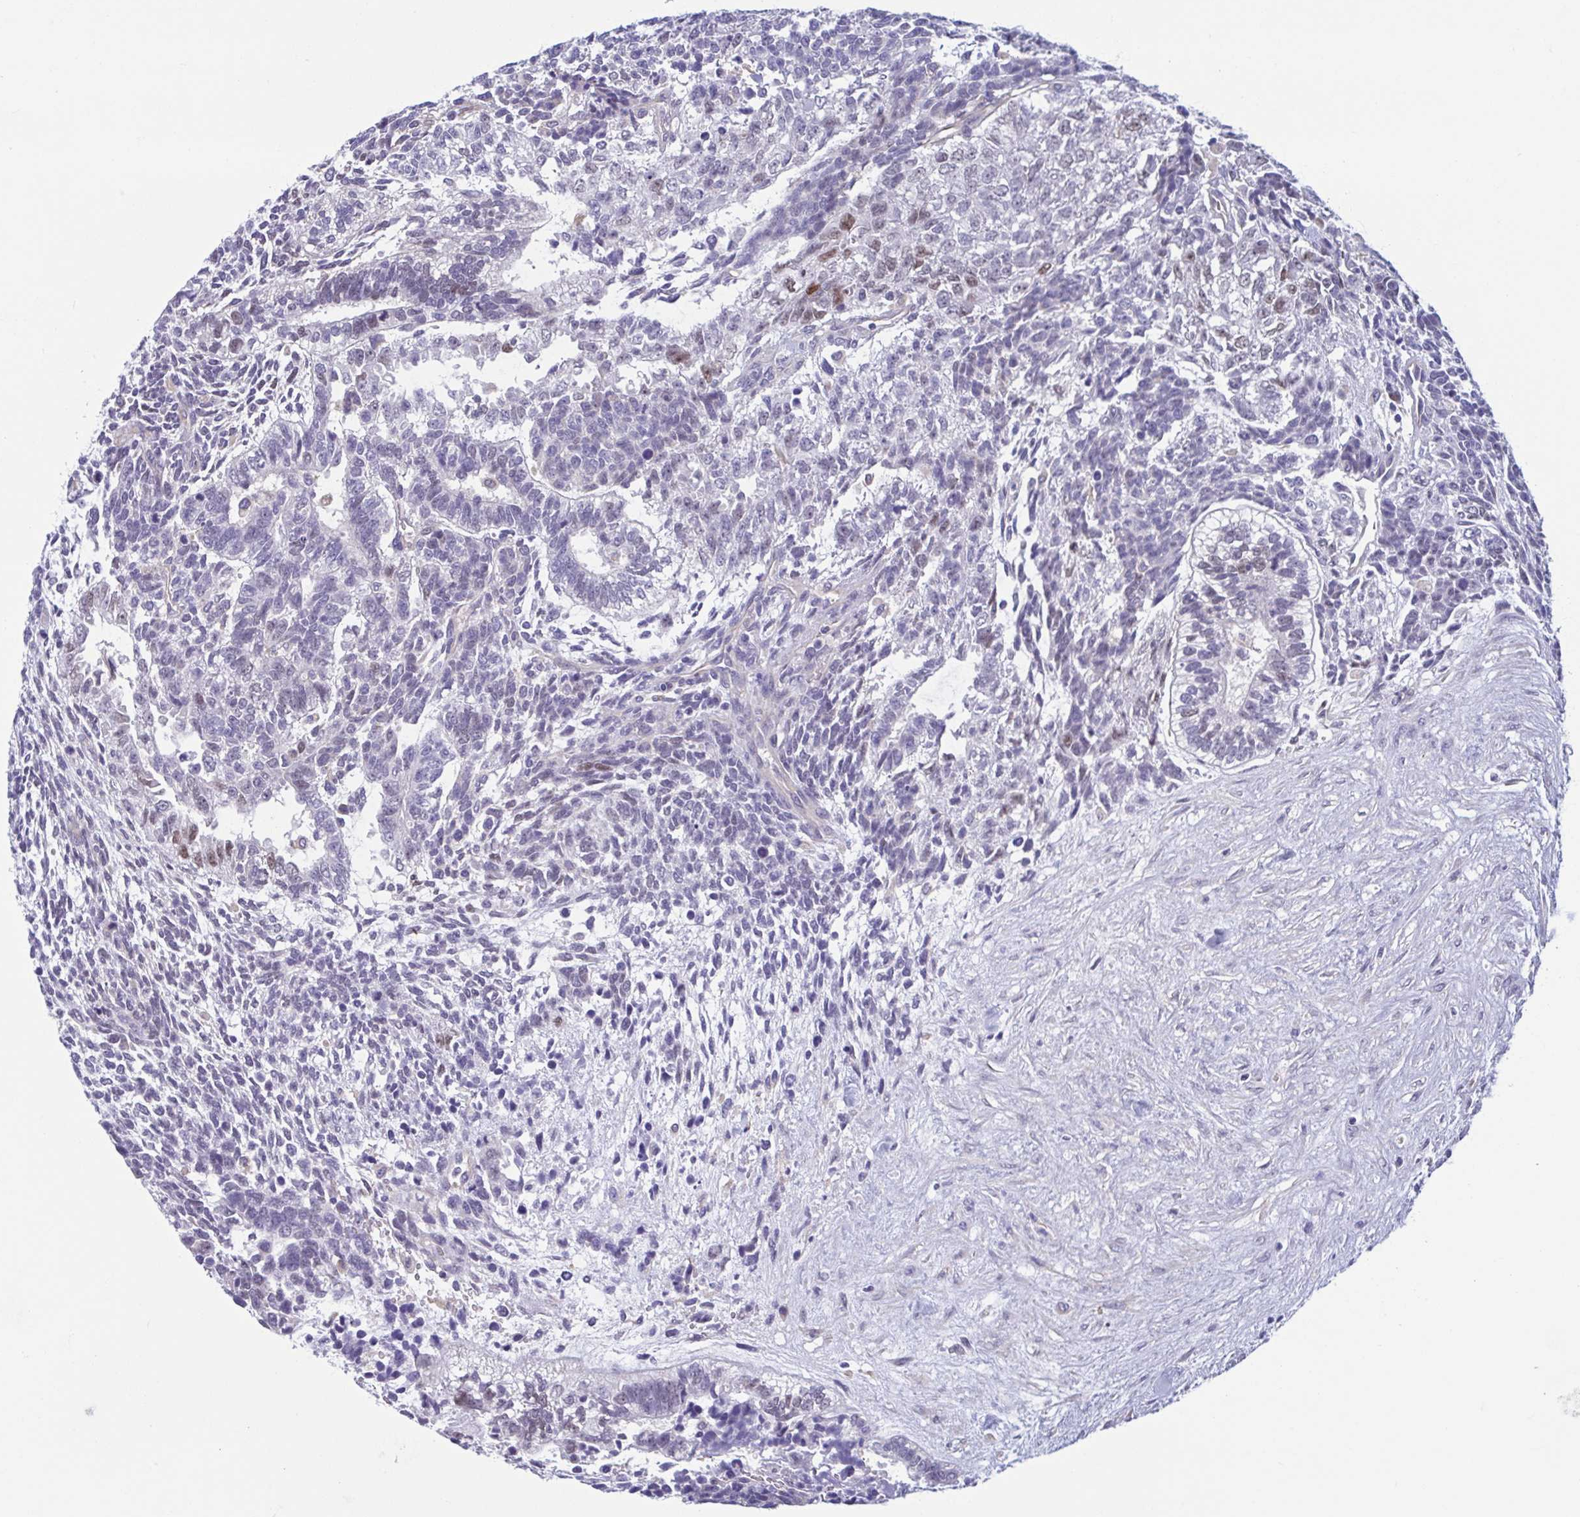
{"staining": {"intensity": "moderate", "quantity": "<25%", "location": "nuclear"}, "tissue": "testis cancer", "cell_type": "Tumor cells", "image_type": "cancer", "snomed": [{"axis": "morphology", "description": "Carcinoma, Embryonal, NOS"}, {"axis": "topography", "description": "Testis"}], "caption": "DAB immunohistochemical staining of embryonal carcinoma (testis) reveals moderate nuclear protein staining in about <25% of tumor cells.", "gene": "MORC4", "patient": {"sex": "male", "age": 23}}